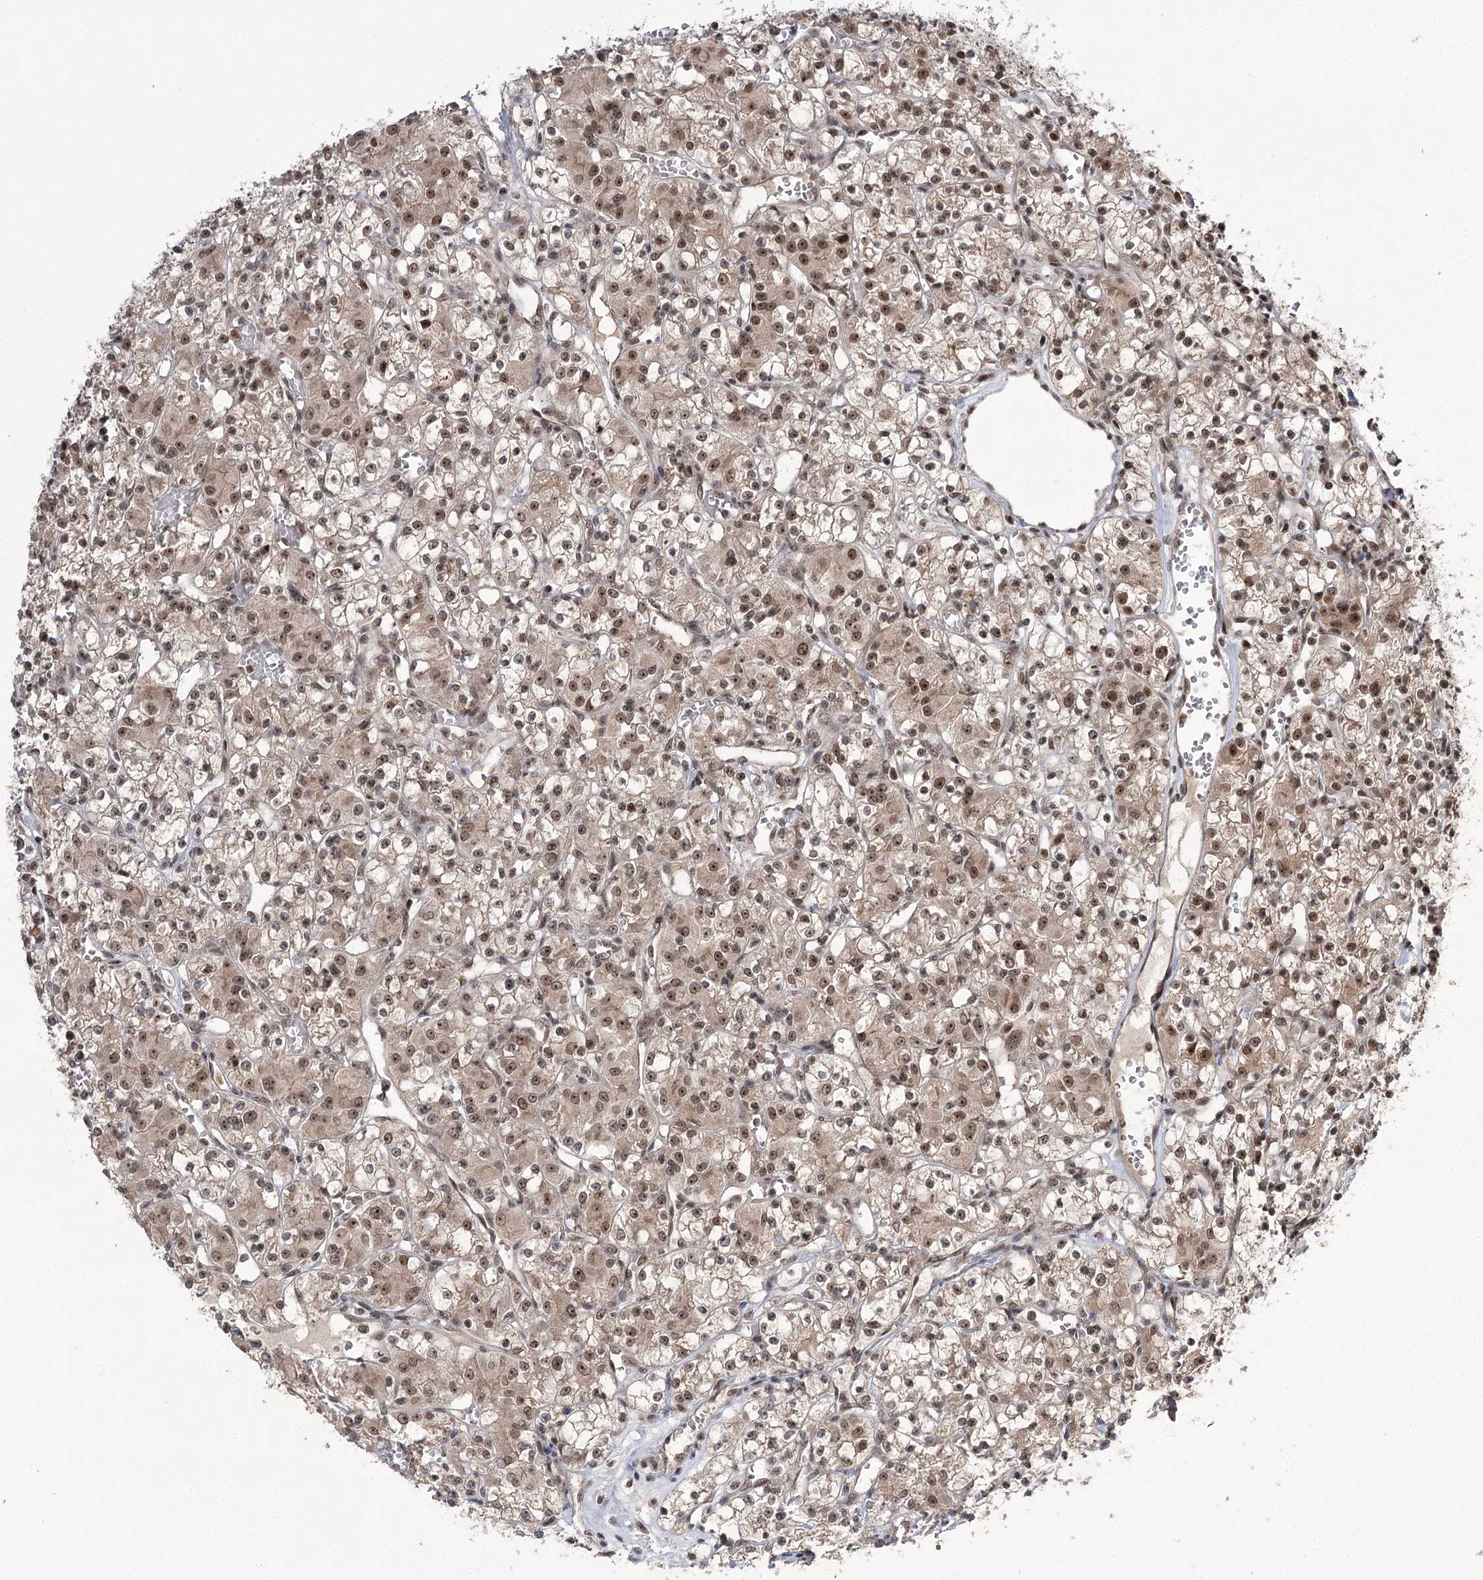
{"staining": {"intensity": "moderate", "quantity": "25%-75%", "location": "cytoplasmic/membranous,nuclear"}, "tissue": "renal cancer", "cell_type": "Tumor cells", "image_type": "cancer", "snomed": [{"axis": "morphology", "description": "Adenocarcinoma, NOS"}, {"axis": "topography", "description": "Kidney"}], "caption": "A medium amount of moderate cytoplasmic/membranous and nuclear positivity is seen in approximately 25%-75% of tumor cells in renal adenocarcinoma tissue.", "gene": "ERCC3", "patient": {"sex": "female", "age": 59}}